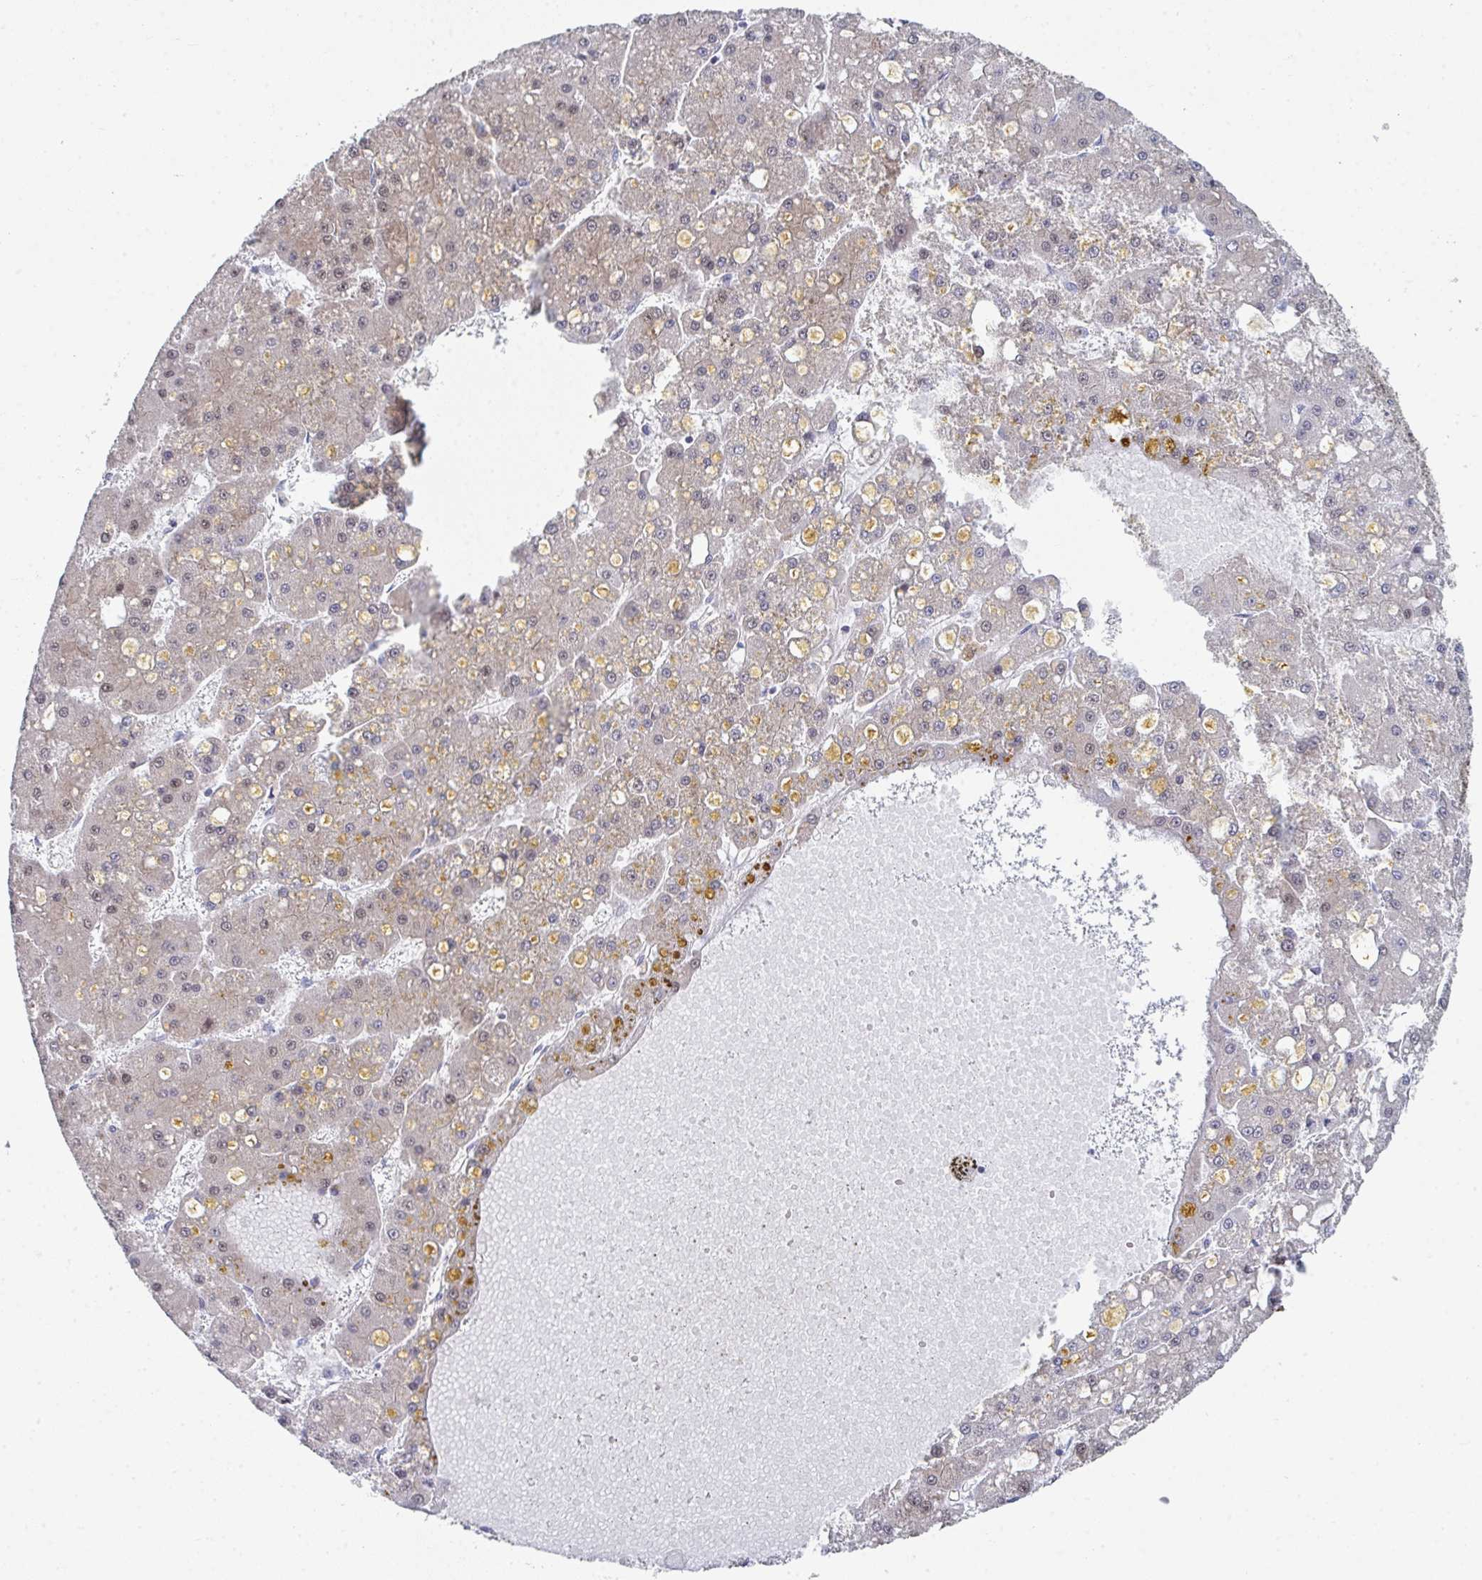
{"staining": {"intensity": "negative", "quantity": "none", "location": "none"}, "tissue": "liver cancer", "cell_type": "Tumor cells", "image_type": "cancer", "snomed": [{"axis": "morphology", "description": "Carcinoma, Hepatocellular, NOS"}, {"axis": "topography", "description": "Liver"}], "caption": "This is a micrograph of immunohistochemistry staining of liver cancer, which shows no positivity in tumor cells. (Stains: DAB (3,3'-diaminobenzidine) immunohistochemistry with hematoxylin counter stain, Microscopy: brightfield microscopy at high magnification).", "gene": "A1CF", "patient": {"sex": "male", "age": 67}}